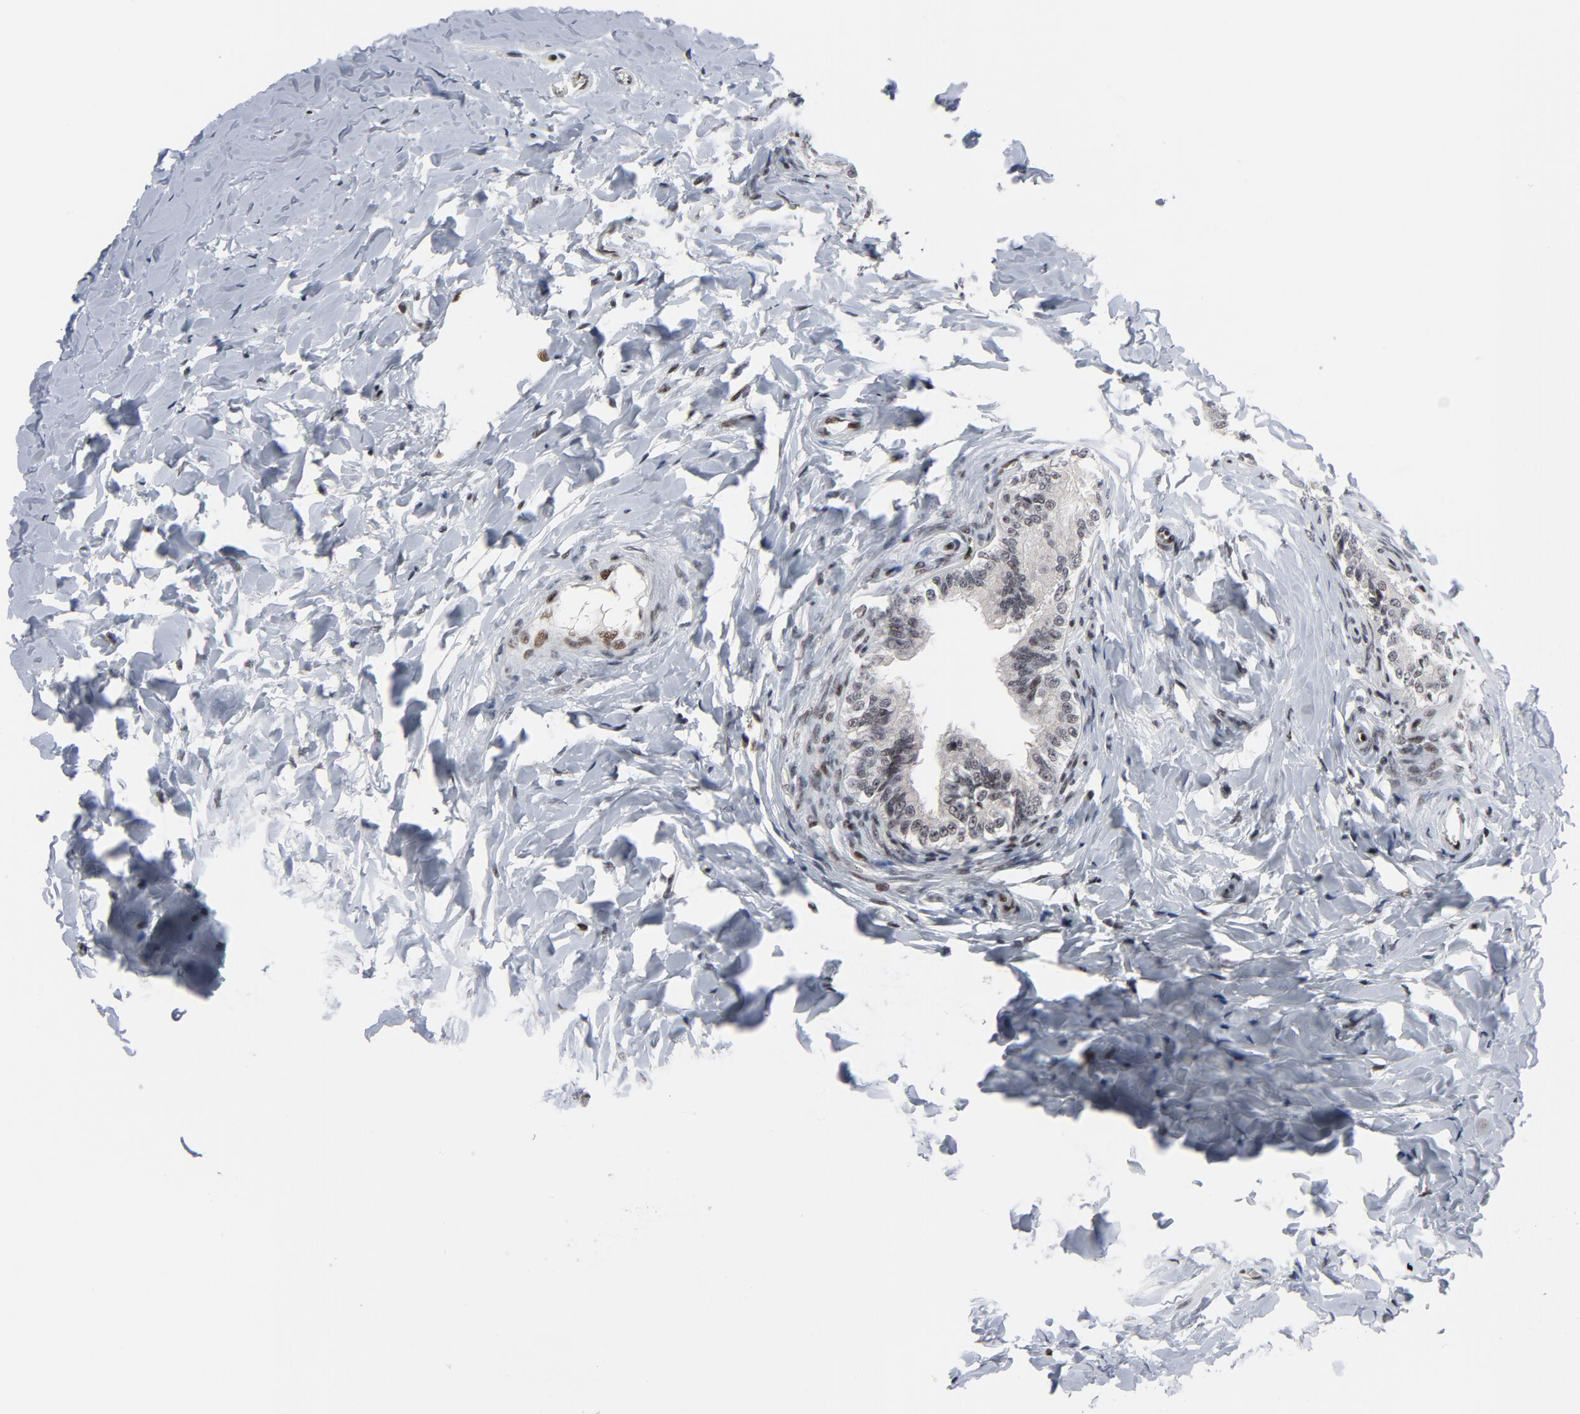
{"staining": {"intensity": "weak", "quantity": "25%-75%", "location": "cytoplasmic/membranous,nuclear"}, "tissue": "epididymis", "cell_type": "Glandular cells", "image_type": "normal", "snomed": [{"axis": "morphology", "description": "Normal tissue, NOS"}, {"axis": "topography", "description": "Soft tissue"}, {"axis": "topography", "description": "Epididymis"}], "caption": "Immunohistochemical staining of normal epididymis demonstrates weak cytoplasmic/membranous,nuclear protein staining in approximately 25%-75% of glandular cells. (DAB IHC, brown staining for protein, blue staining for nuclei).", "gene": "GABPA", "patient": {"sex": "male", "age": 26}}